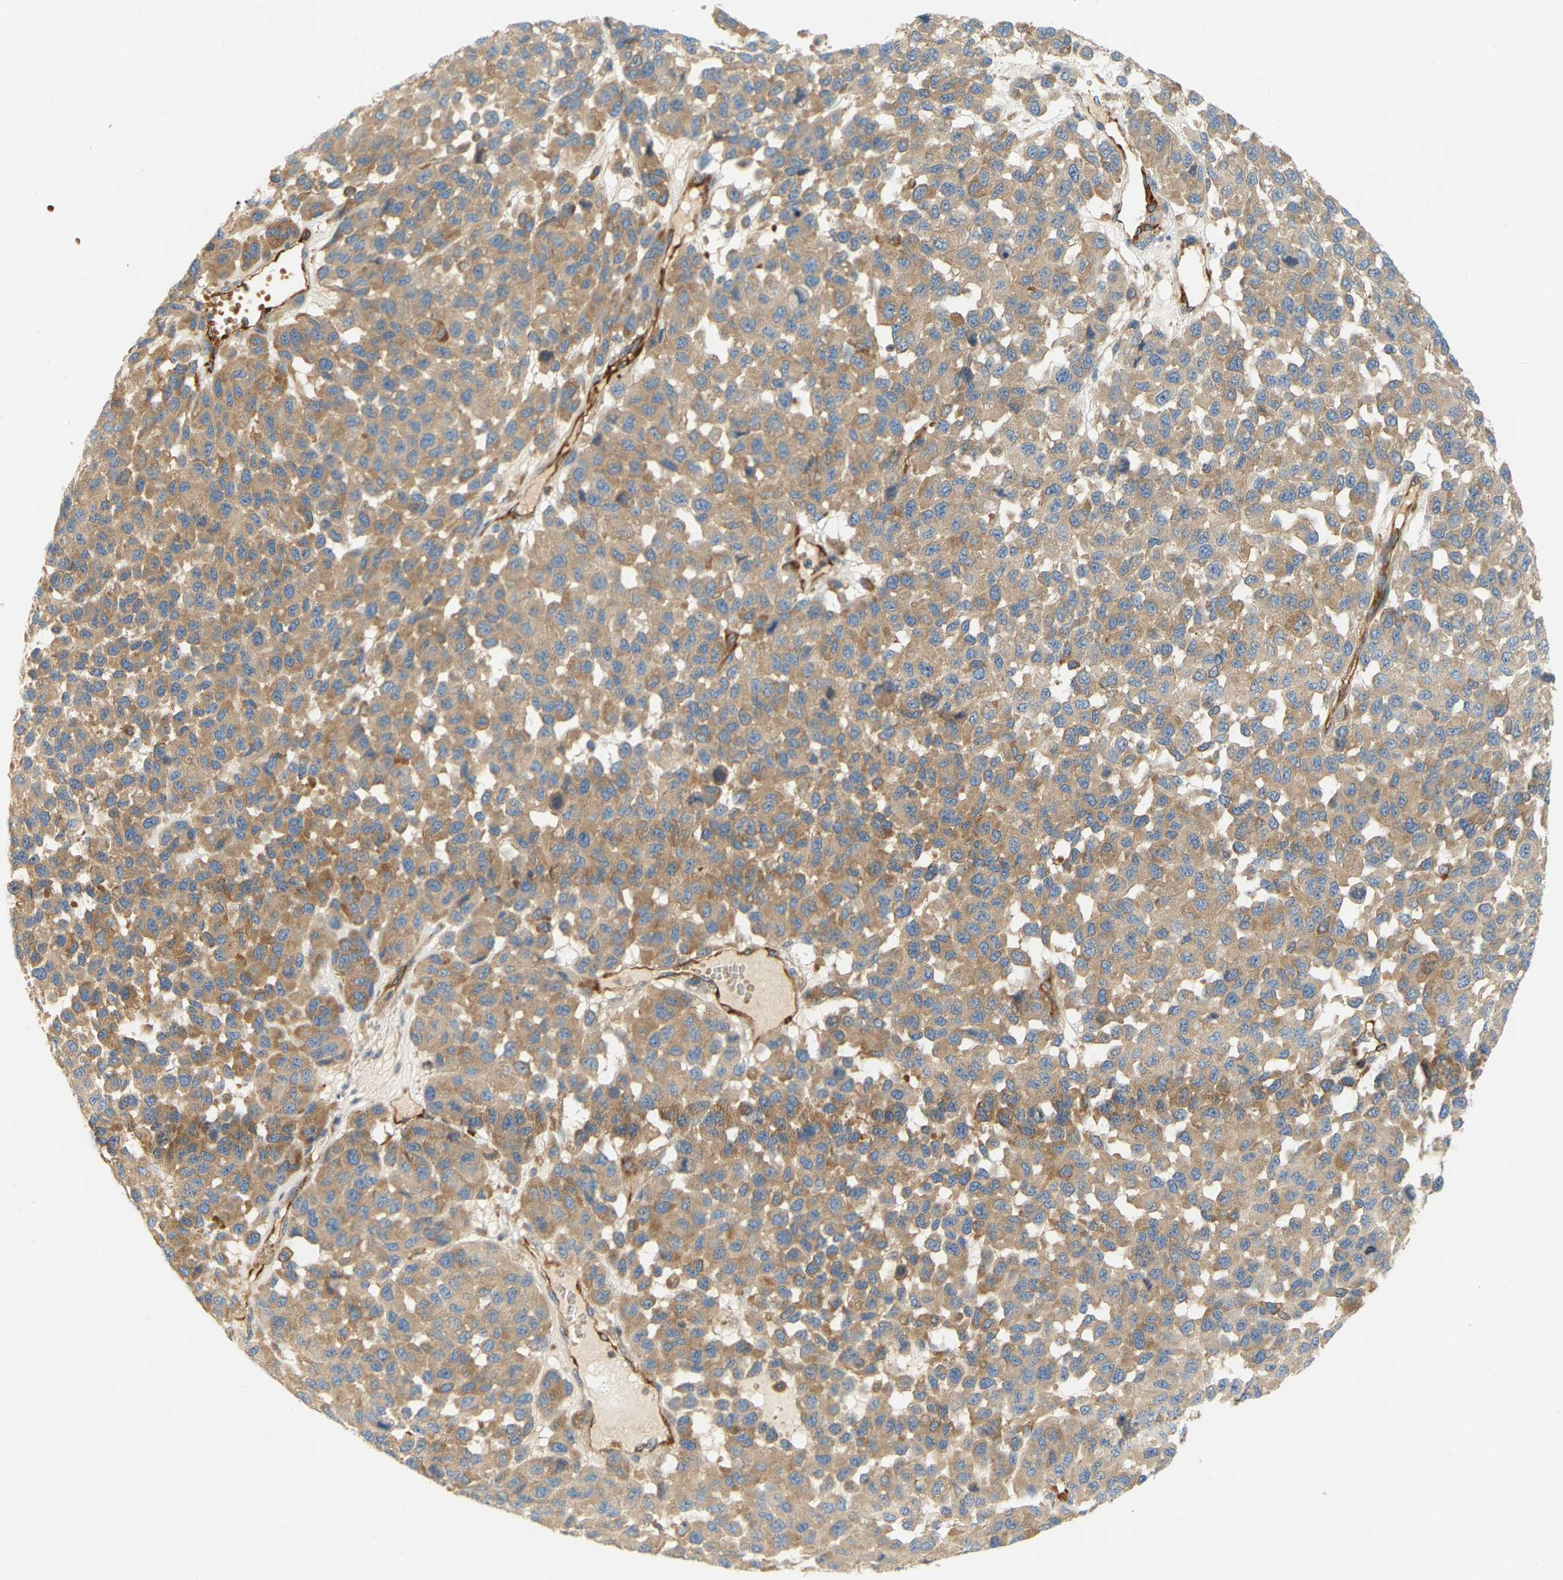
{"staining": {"intensity": "moderate", "quantity": ">75%", "location": "cytoplasmic/membranous"}, "tissue": "melanoma", "cell_type": "Tumor cells", "image_type": "cancer", "snomed": [{"axis": "morphology", "description": "Malignant melanoma, NOS"}, {"axis": "topography", "description": "Skin"}], "caption": "There is medium levels of moderate cytoplasmic/membranous staining in tumor cells of melanoma, as demonstrated by immunohistochemical staining (brown color).", "gene": "AKAP13", "patient": {"sex": "male", "age": 62}}